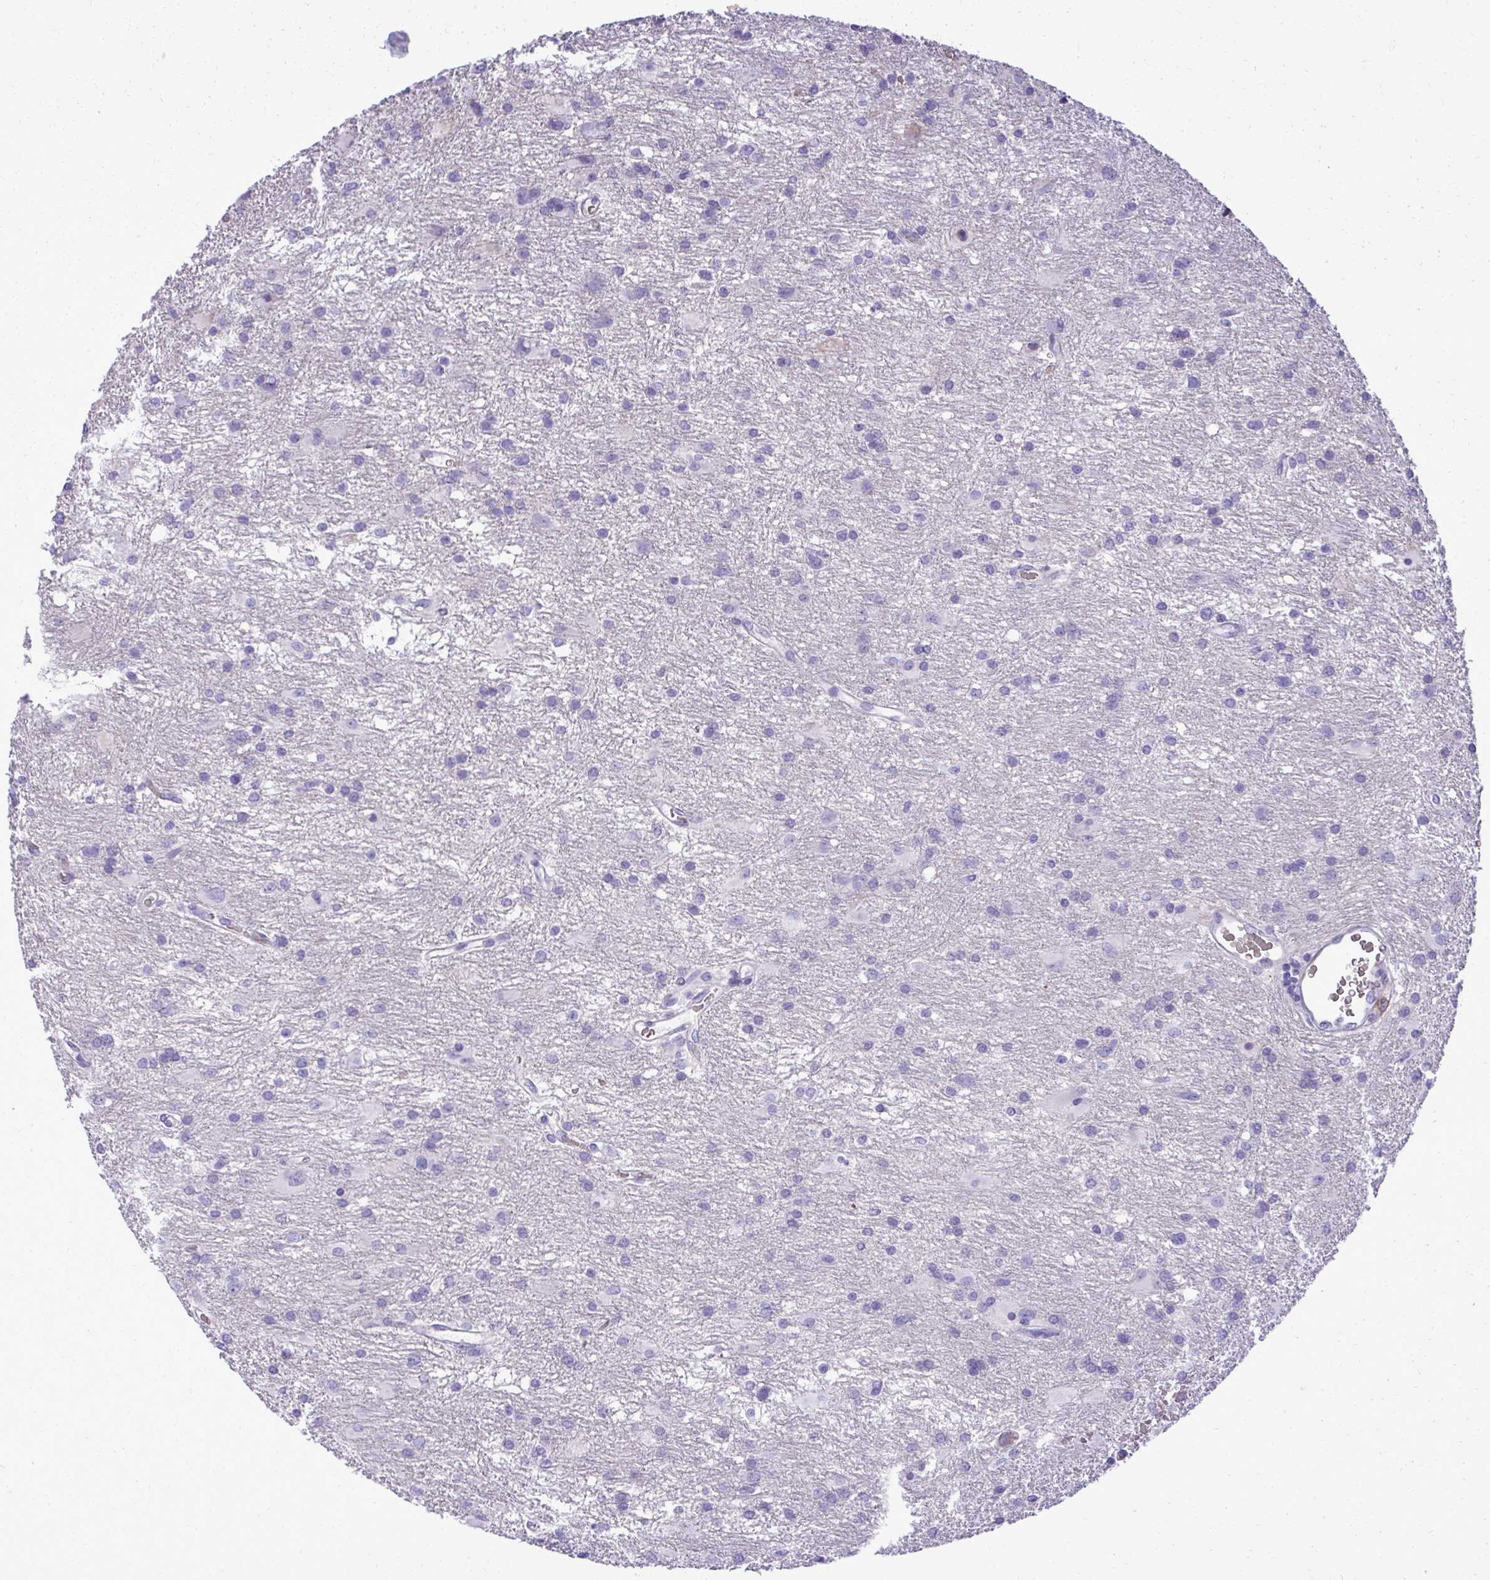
{"staining": {"intensity": "negative", "quantity": "none", "location": "none"}, "tissue": "glioma", "cell_type": "Tumor cells", "image_type": "cancer", "snomed": [{"axis": "morphology", "description": "Glioma, malignant, High grade"}, {"axis": "topography", "description": "Brain"}], "caption": "Protein analysis of malignant glioma (high-grade) exhibits no significant positivity in tumor cells.", "gene": "PITPNM3", "patient": {"sex": "male", "age": 53}}